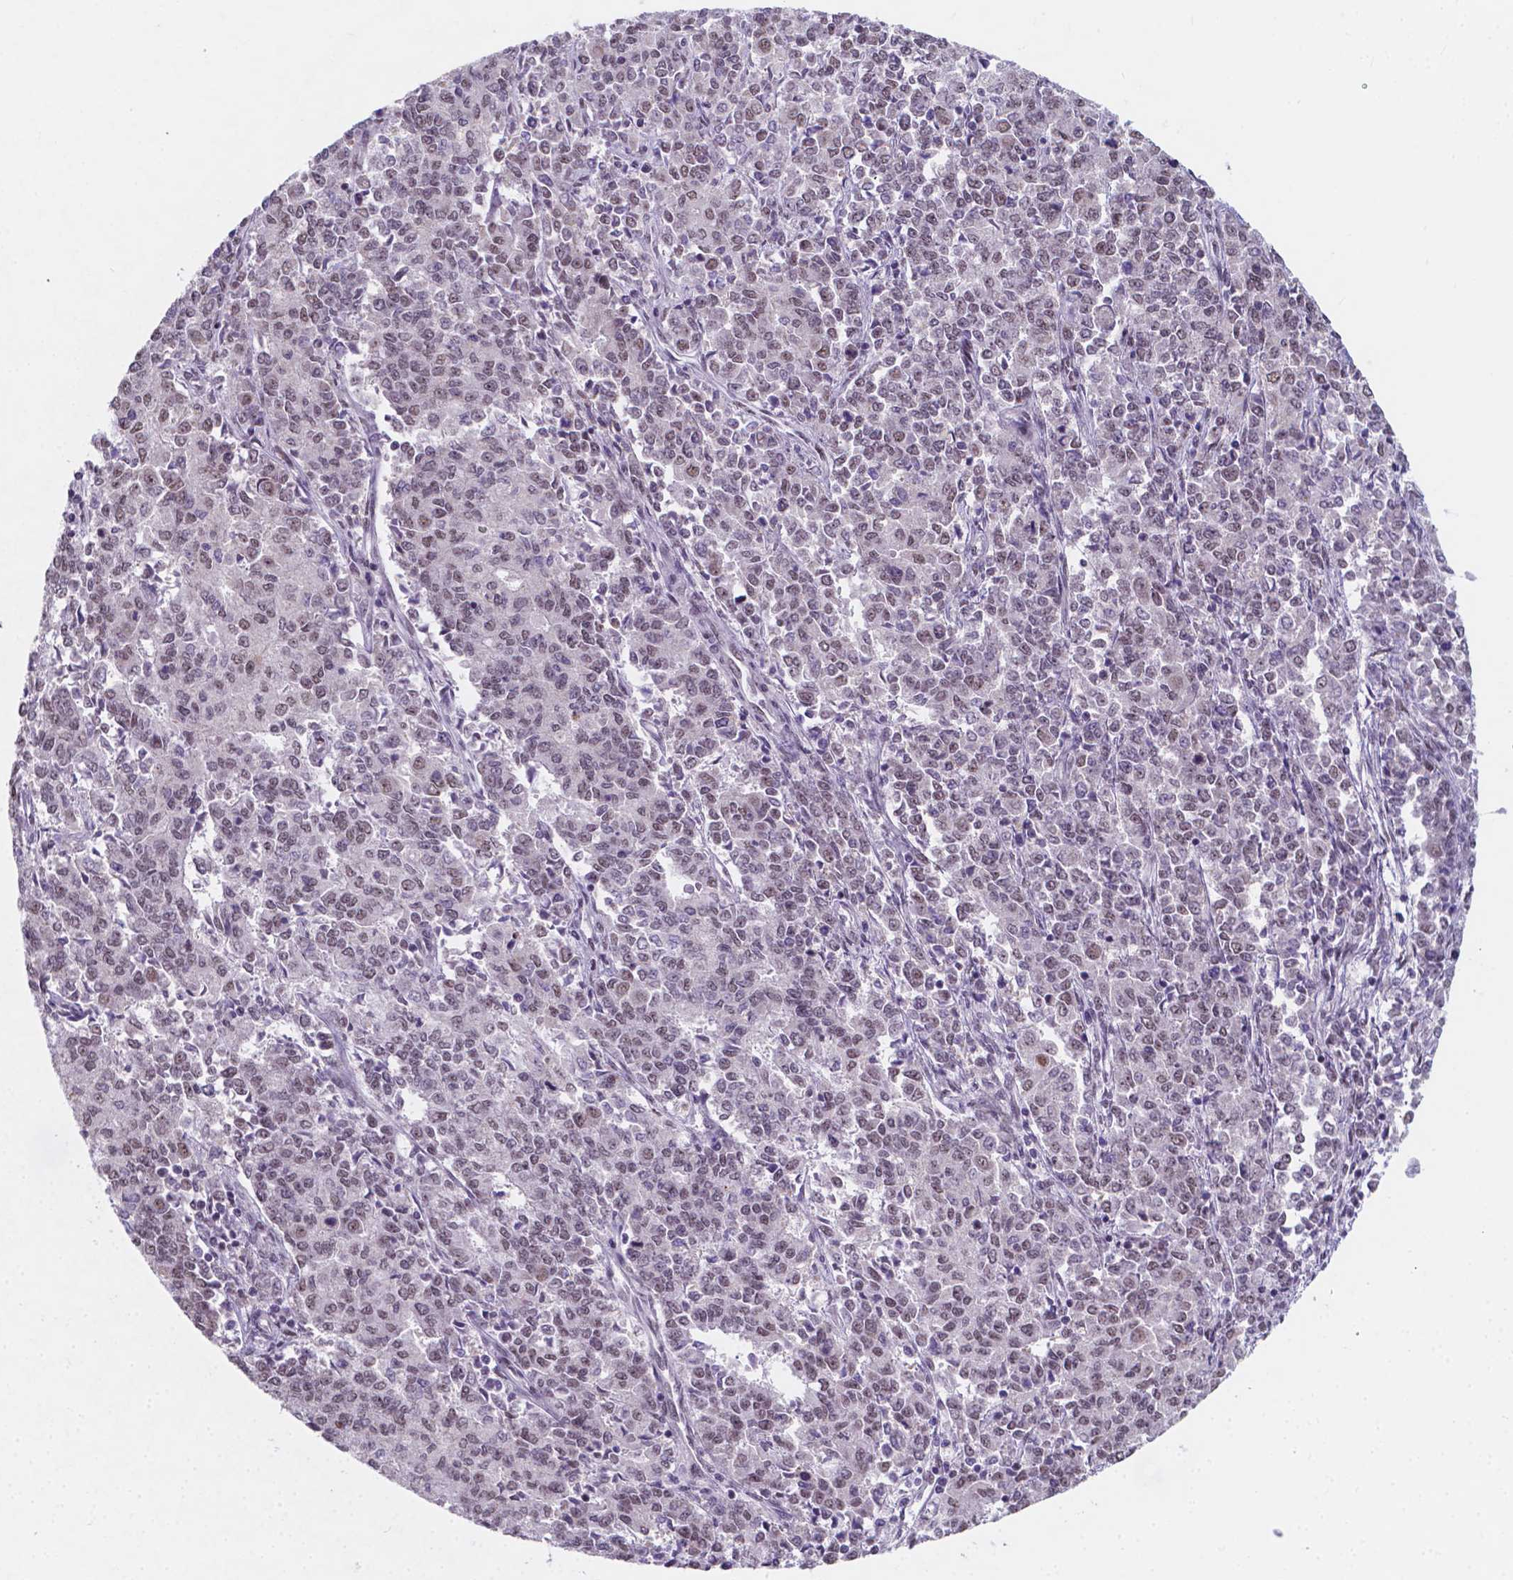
{"staining": {"intensity": "weak", "quantity": "25%-75%", "location": "nuclear"}, "tissue": "endometrial cancer", "cell_type": "Tumor cells", "image_type": "cancer", "snomed": [{"axis": "morphology", "description": "Adenocarcinoma, NOS"}, {"axis": "topography", "description": "Endometrium"}], "caption": "Immunohistochemical staining of adenocarcinoma (endometrial) displays low levels of weak nuclear expression in approximately 25%-75% of tumor cells.", "gene": "BCAS2", "patient": {"sex": "female", "age": 50}}